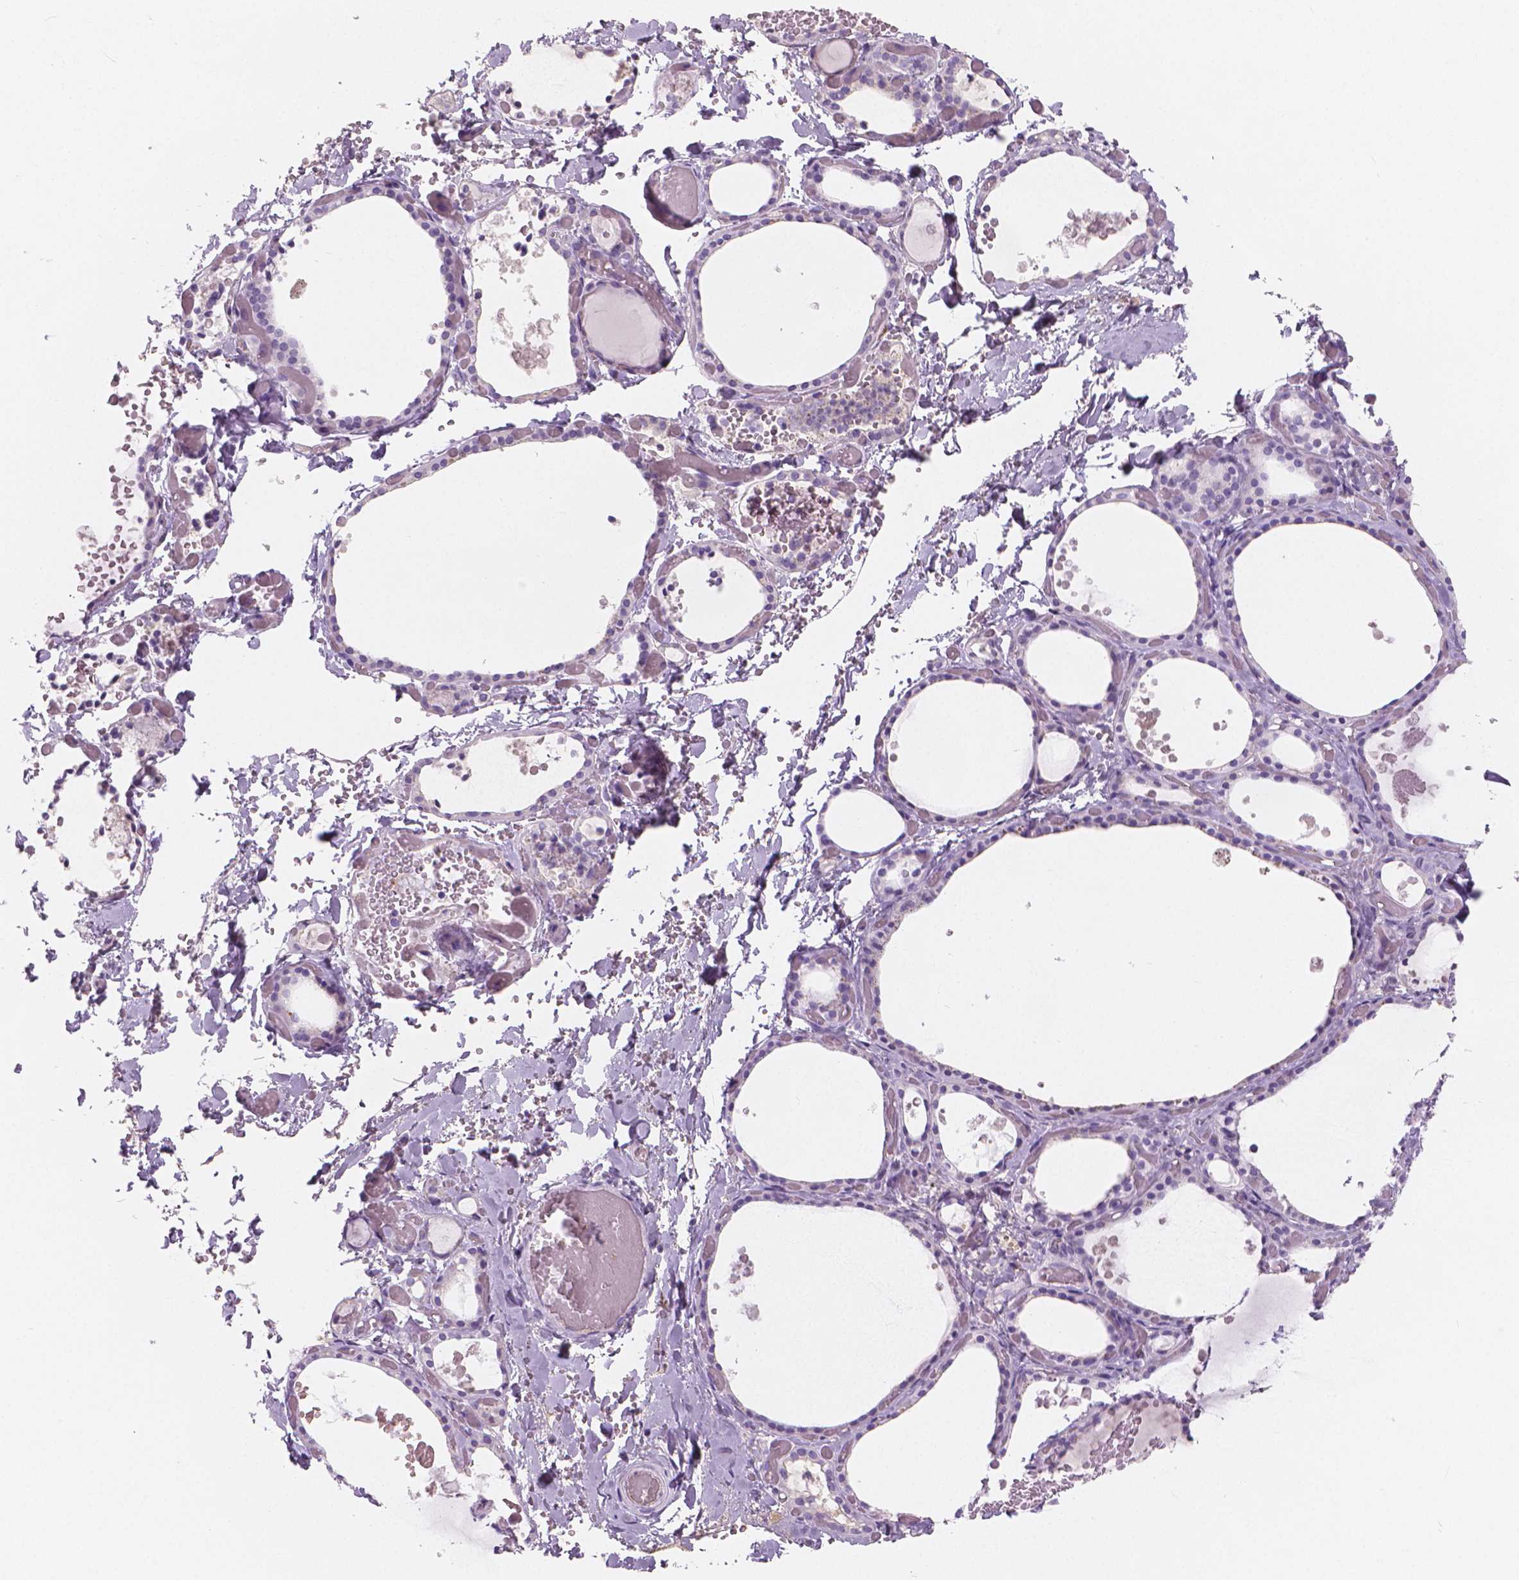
{"staining": {"intensity": "negative", "quantity": "none", "location": "none"}, "tissue": "thyroid gland", "cell_type": "Glandular cells", "image_type": "normal", "snomed": [{"axis": "morphology", "description": "Normal tissue, NOS"}, {"axis": "topography", "description": "Thyroid gland"}], "caption": "High power microscopy histopathology image of an immunohistochemistry image of benign thyroid gland, revealing no significant staining in glandular cells.", "gene": "APOA4", "patient": {"sex": "female", "age": 56}}